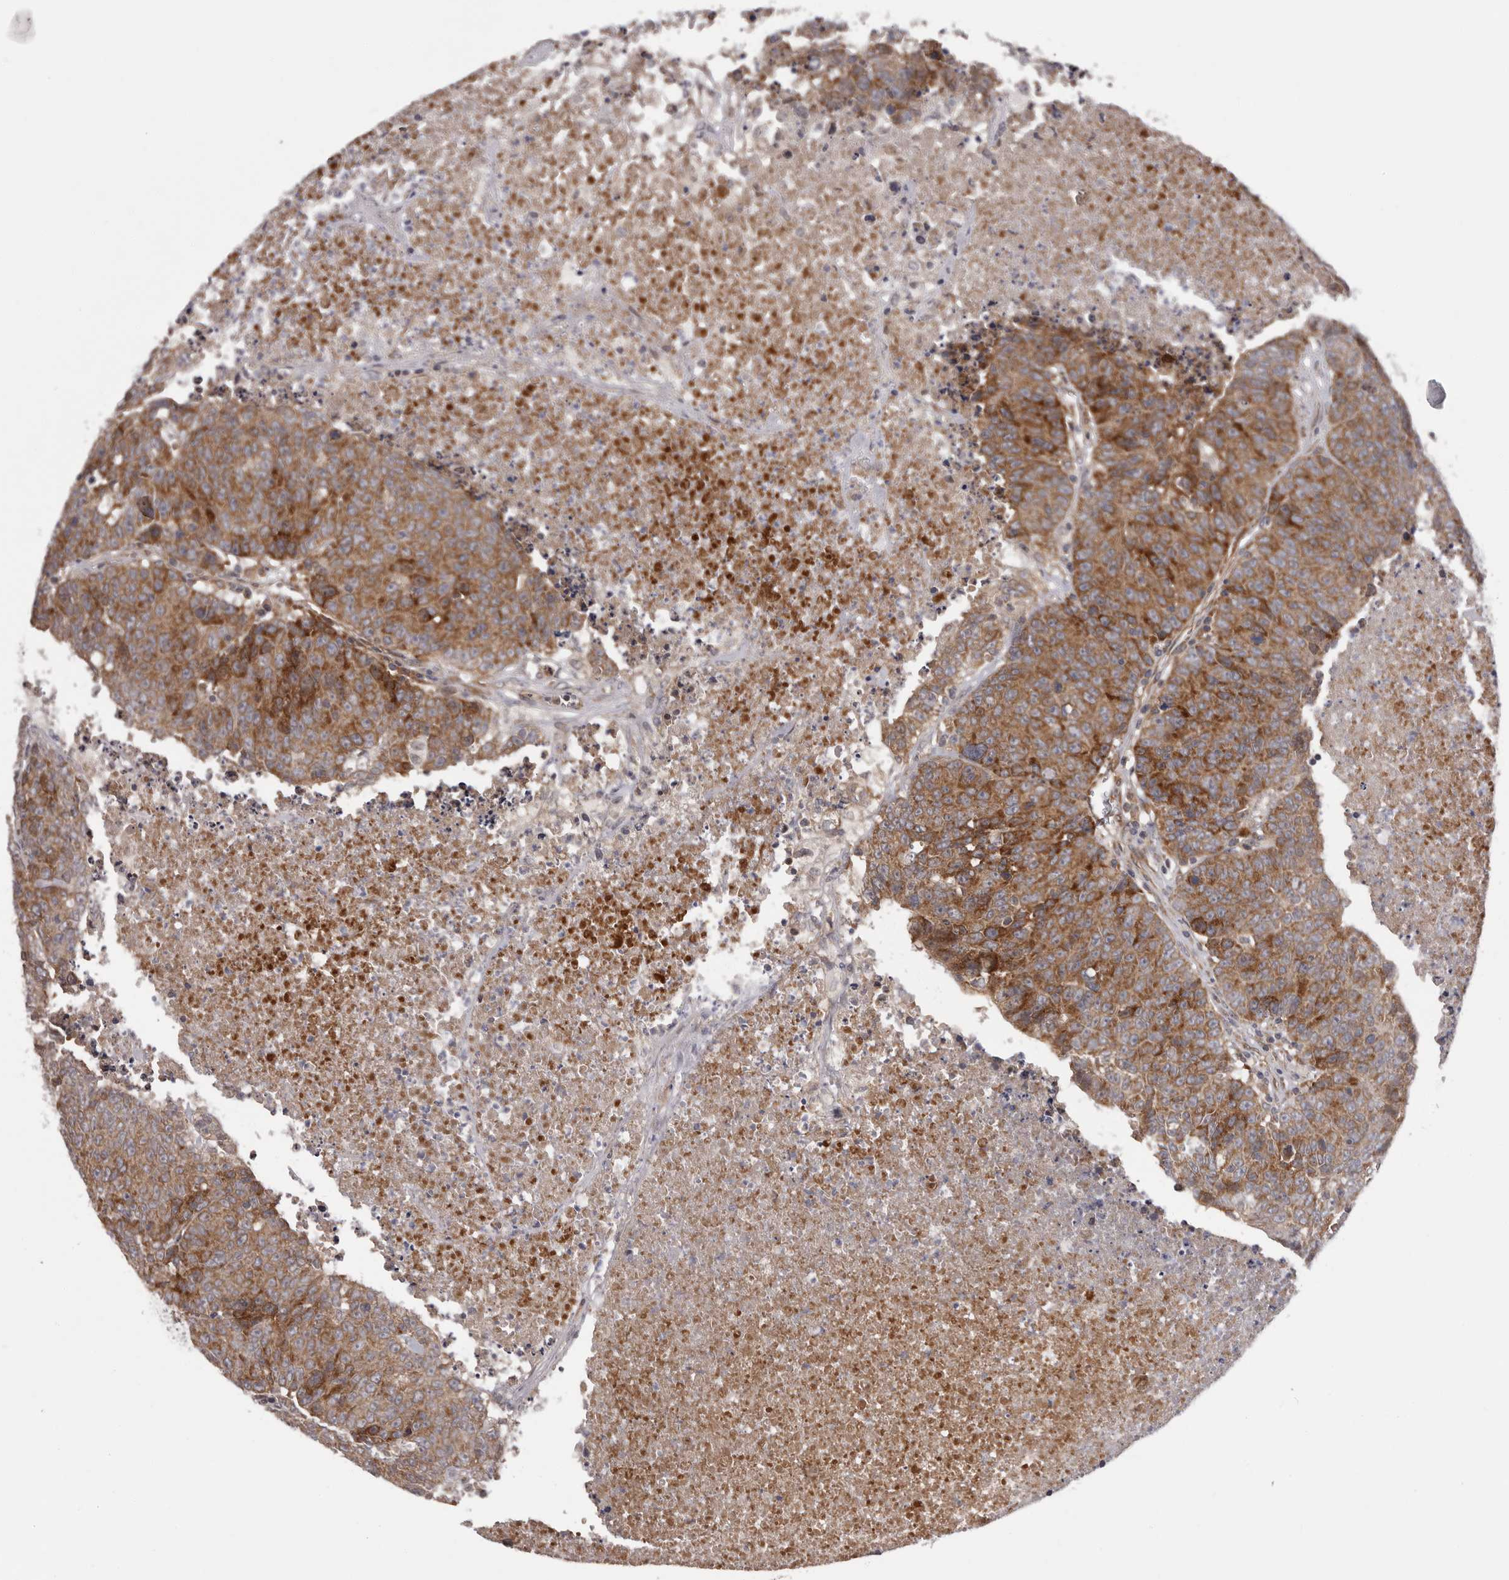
{"staining": {"intensity": "strong", "quantity": ">75%", "location": "cytoplasmic/membranous"}, "tissue": "colorectal cancer", "cell_type": "Tumor cells", "image_type": "cancer", "snomed": [{"axis": "morphology", "description": "Adenocarcinoma, NOS"}, {"axis": "topography", "description": "Colon"}], "caption": "High-power microscopy captured an IHC micrograph of colorectal cancer, revealing strong cytoplasmic/membranous staining in about >75% of tumor cells.", "gene": "VPS37A", "patient": {"sex": "female", "age": 53}}